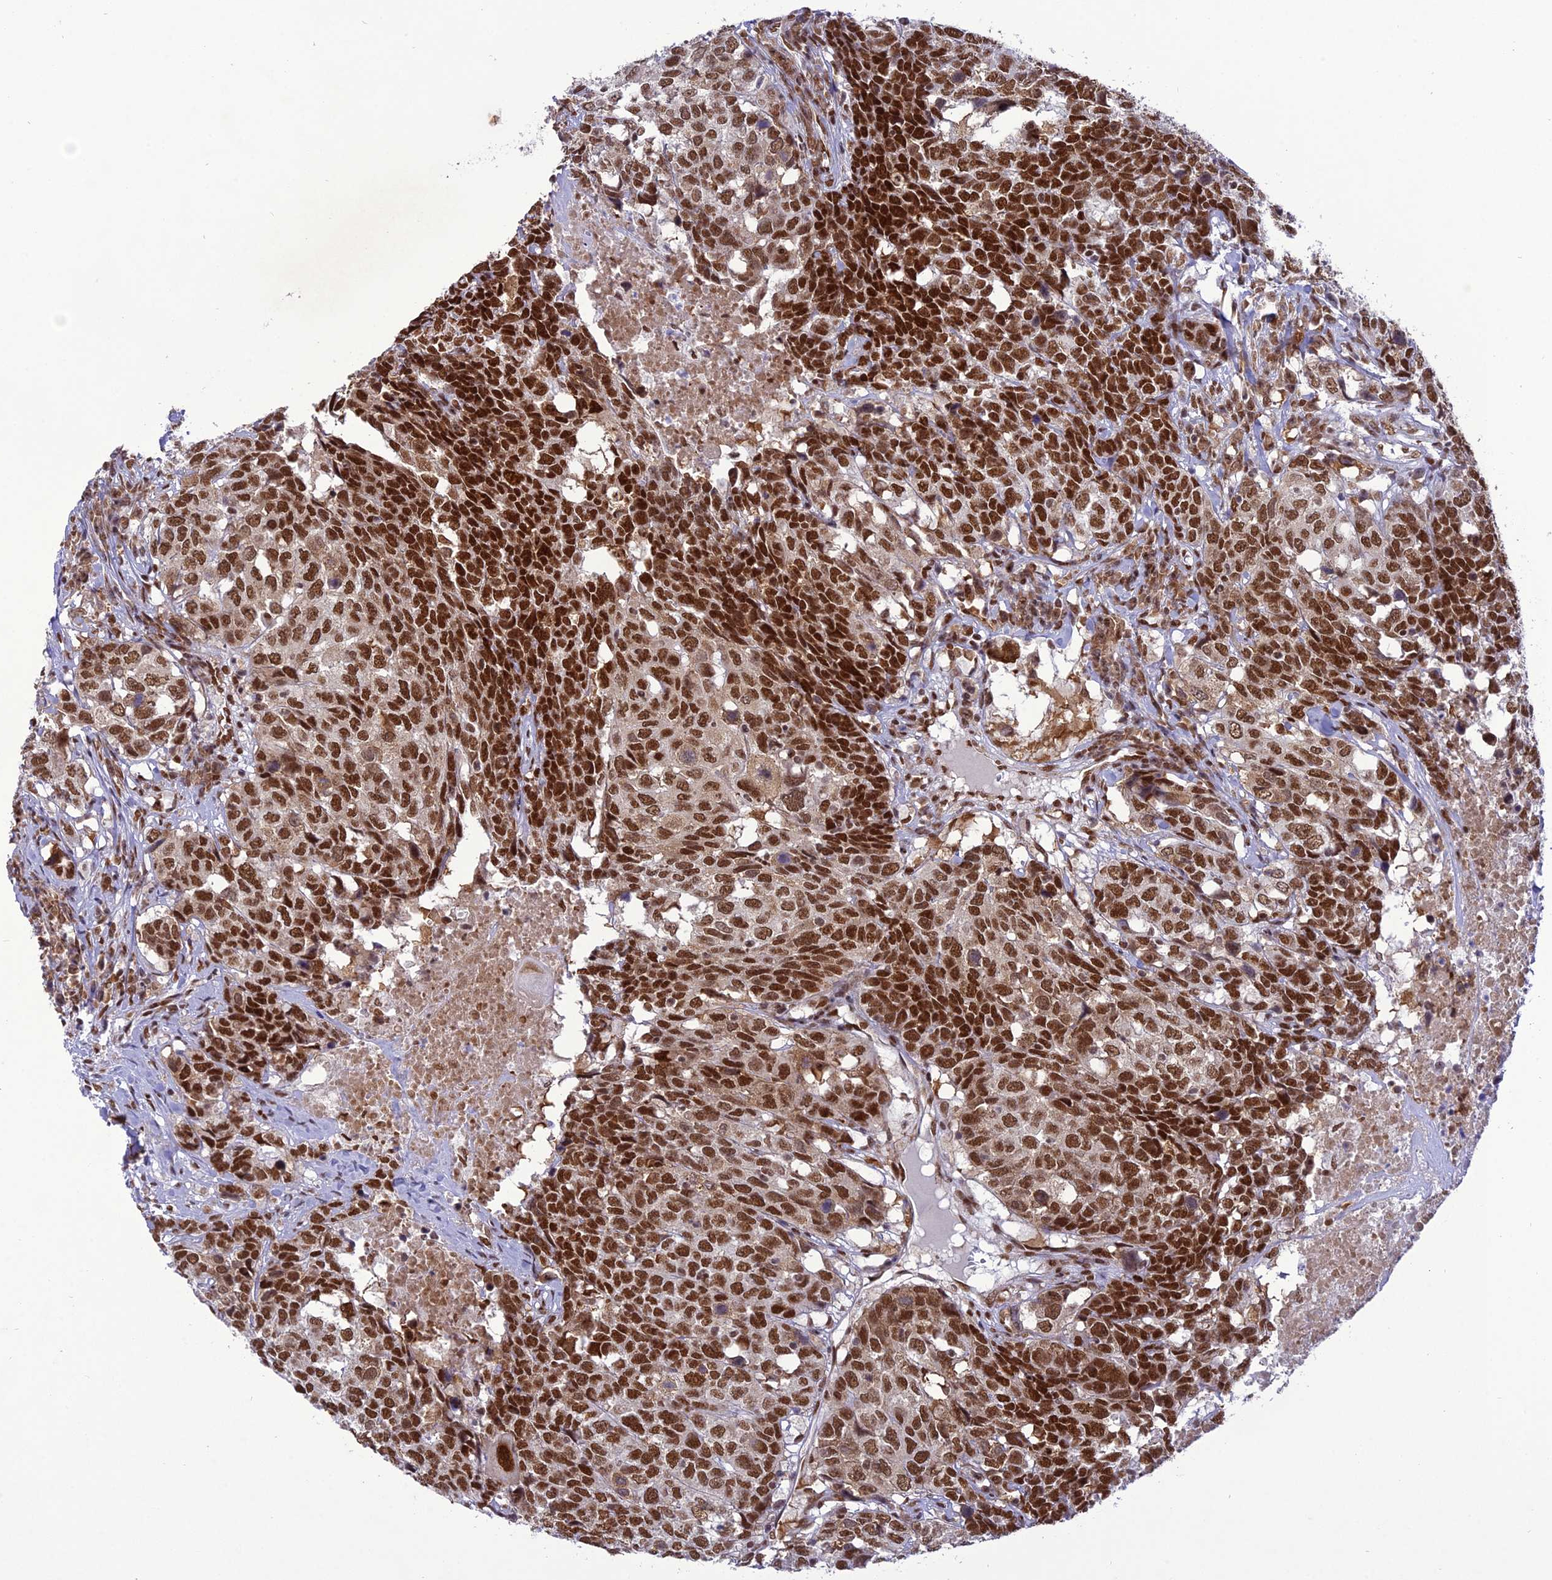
{"staining": {"intensity": "strong", "quantity": ">75%", "location": "nuclear"}, "tissue": "head and neck cancer", "cell_type": "Tumor cells", "image_type": "cancer", "snomed": [{"axis": "morphology", "description": "Squamous cell carcinoma, NOS"}, {"axis": "topography", "description": "Head-Neck"}], "caption": "Immunohistochemistry (IHC) staining of squamous cell carcinoma (head and neck), which reveals high levels of strong nuclear expression in about >75% of tumor cells indicating strong nuclear protein expression. The staining was performed using DAB (brown) for protein detection and nuclei were counterstained in hematoxylin (blue).", "gene": "DDX1", "patient": {"sex": "male", "age": 66}}